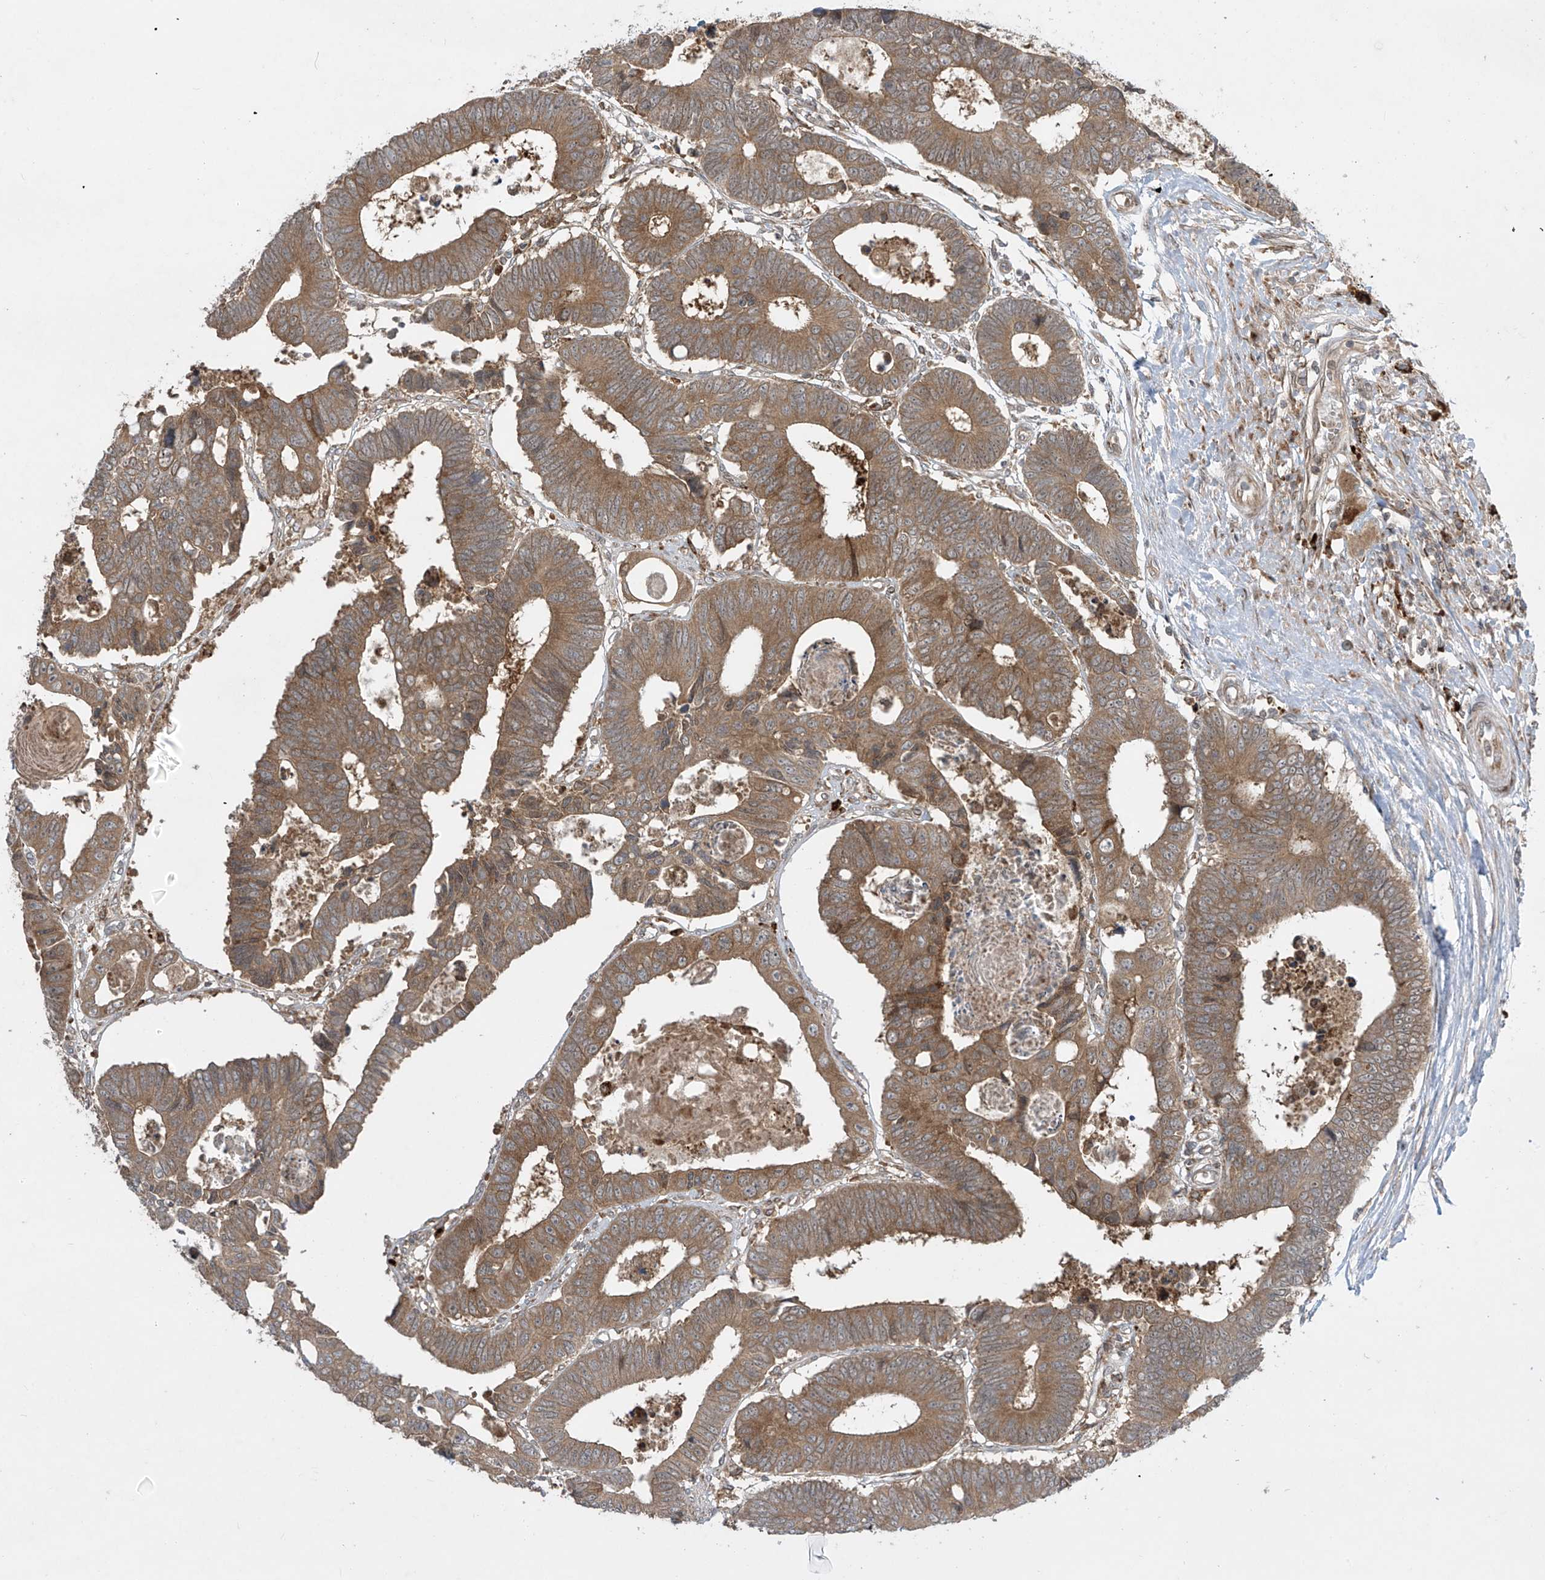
{"staining": {"intensity": "moderate", "quantity": ">75%", "location": "cytoplasmic/membranous"}, "tissue": "colorectal cancer", "cell_type": "Tumor cells", "image_type": "cancer", "snomed": [{"axis": "morphology", "description": "Adenocarcinoma, NOS"}, {"axis": "topography", "description": "Rectum"}], "caption": "Adenocarcinoma (colorectal) tissue demonstrates moderate cytoplasmic/membranous positivity in about >75% of tumor cells", "gene": "PPAT", "patient": {"sex": "male", "age": 84}}